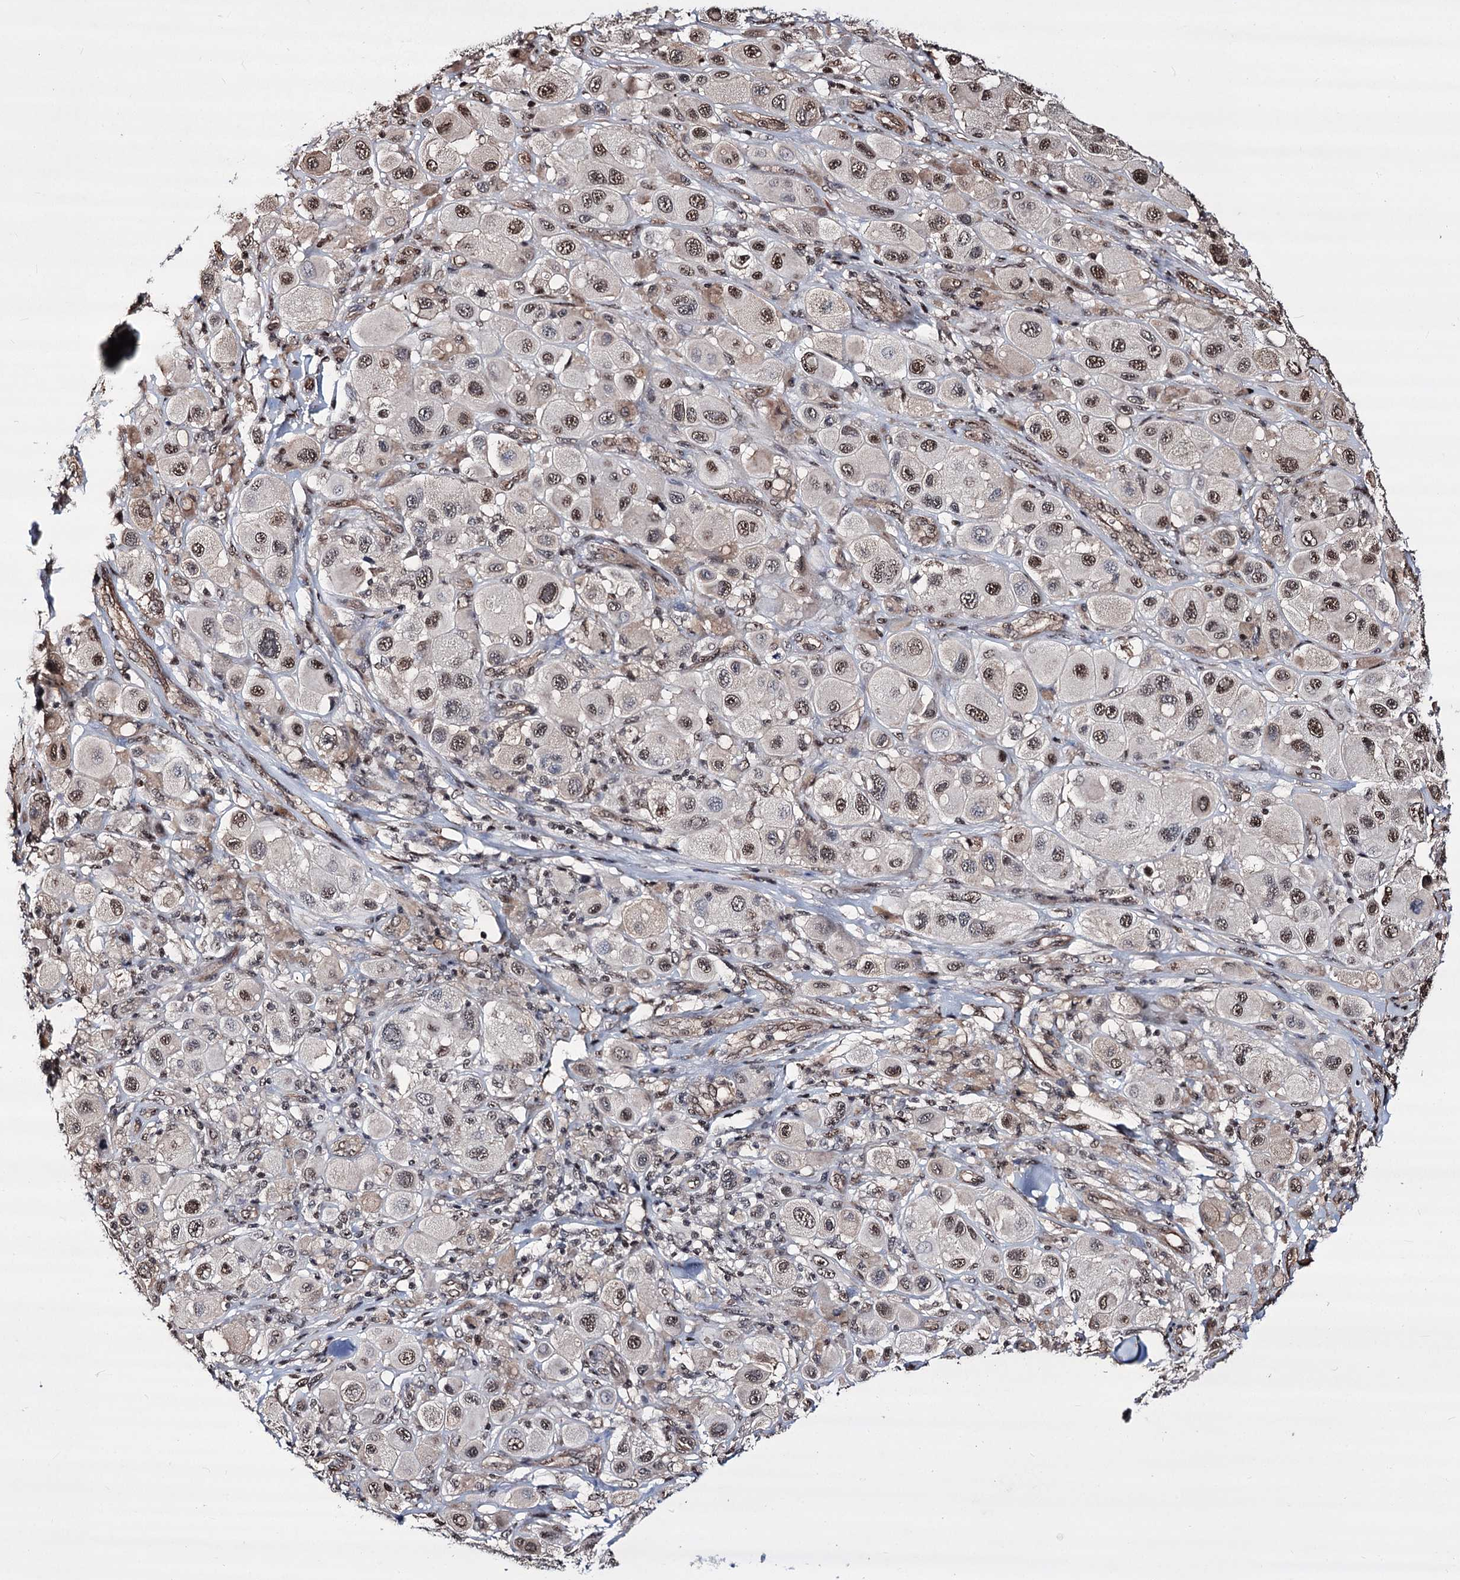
{"staining": {"intensity": "moderate", "quantity": ">75%", "location": "nuclear"}, "tissue": "melanoma", "cell_type": "Tumor cells", "image_type": "cancer", "snomed": [{"axis": "morphology", "description": "Malignant melanoma, Metastatic site"}, {"axis": "topography", "description": "Skin"}], "caption": "Human melanoma stained with a brown dye shows moderate nuclear positive positivity in approximately >75% of tumor cells.", "gene": "CHMP7", "patient": {"sex": "male", "age": 41}}